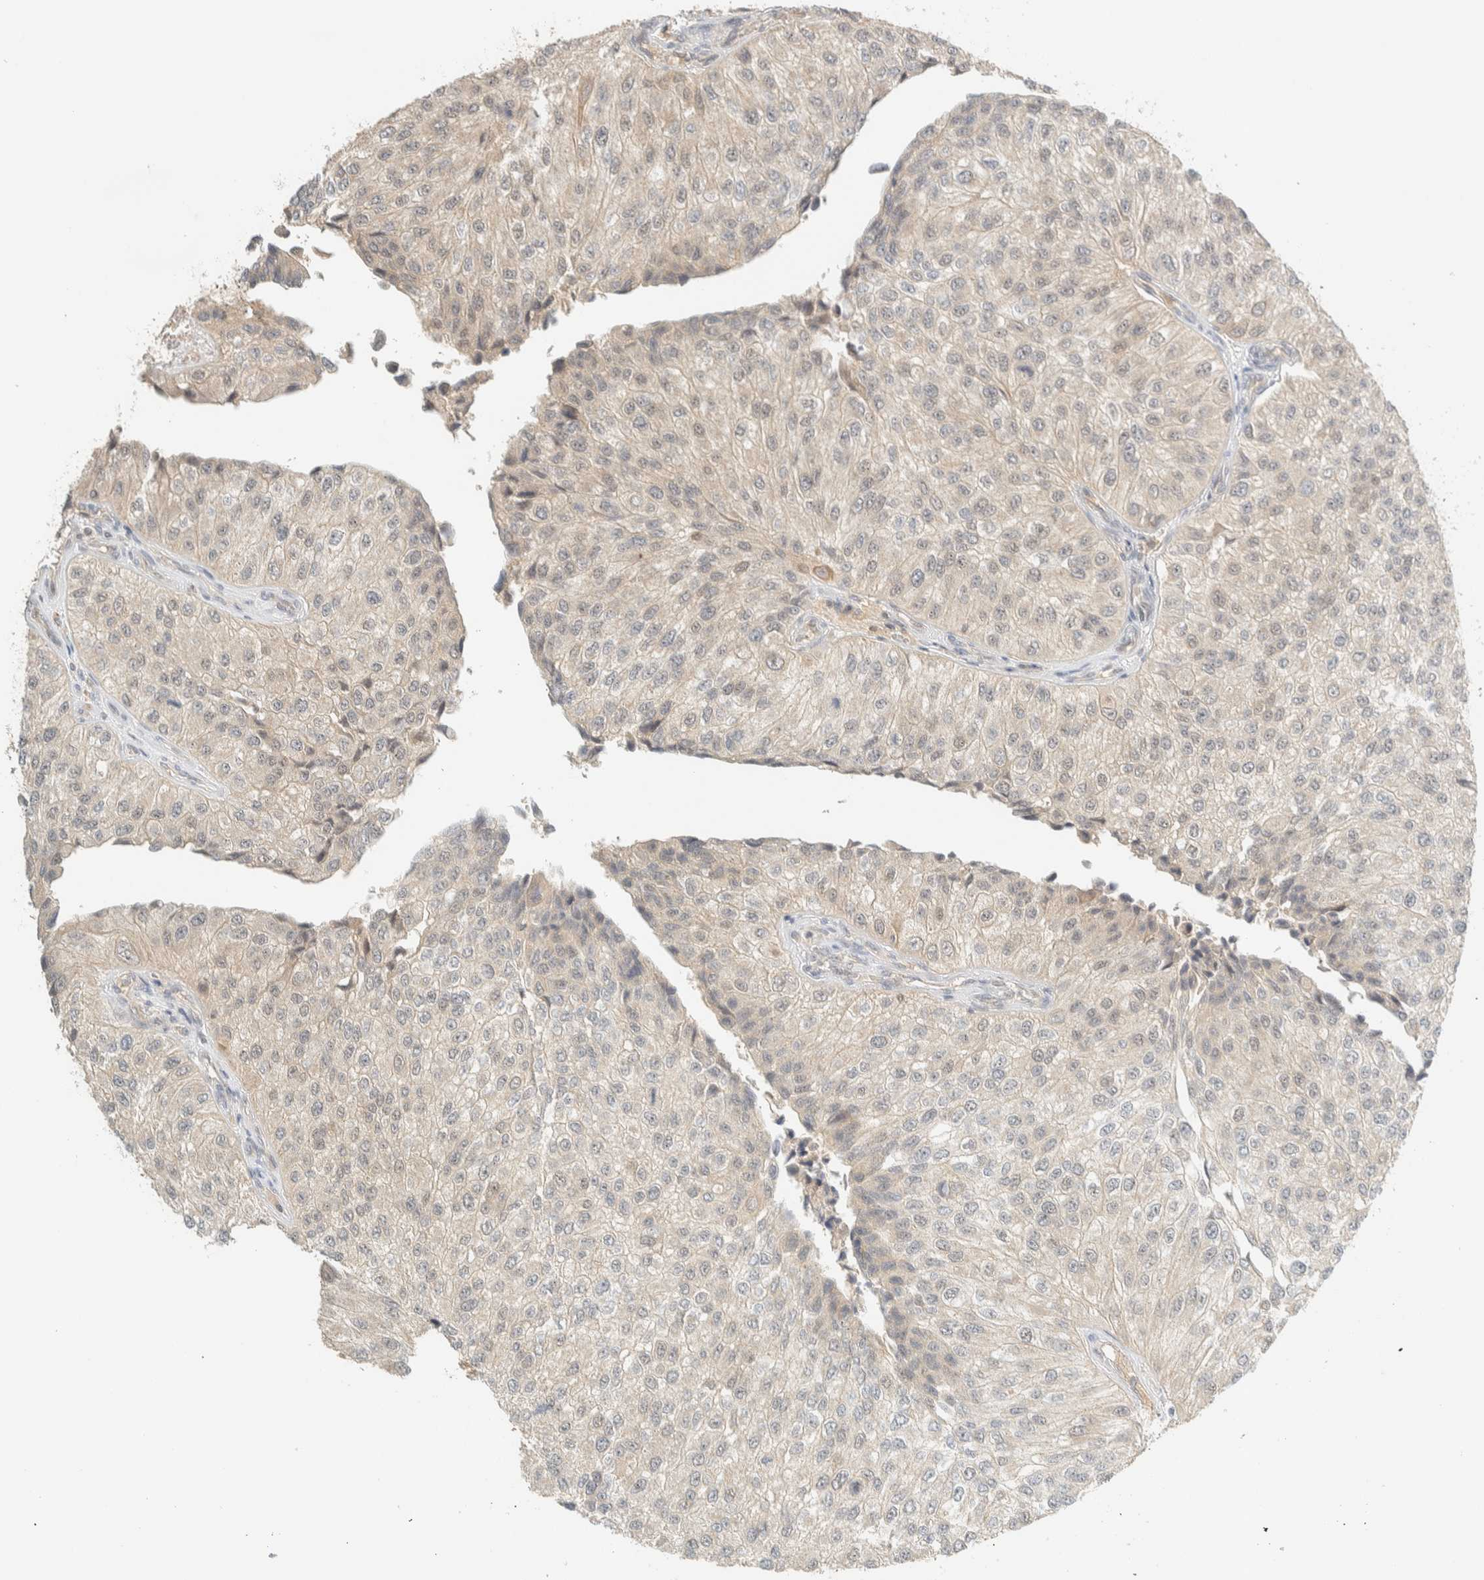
{"staining": {"intensity": "negative", "quantity": "none", "location": "none"}, "tissue": "urothelial cancer", "cell_type": "Tumor cells", "image_type": "cancer", "snomed": [{"axis": "morphology", "description": "Urothelial carcinoma, High grade"}, {"axis": "topography", "description": "Kidney"}, {"axis": "topography", "description": "Urinary bladder"}], "caption": "DAB (3,3'-diaminobenzidine) immunohistochemical staining of urothelial cancer exhibits no significant staining in tumor cells.", "gene": "KIFAP3", "patient": {"sex": "male", "age": 77}}